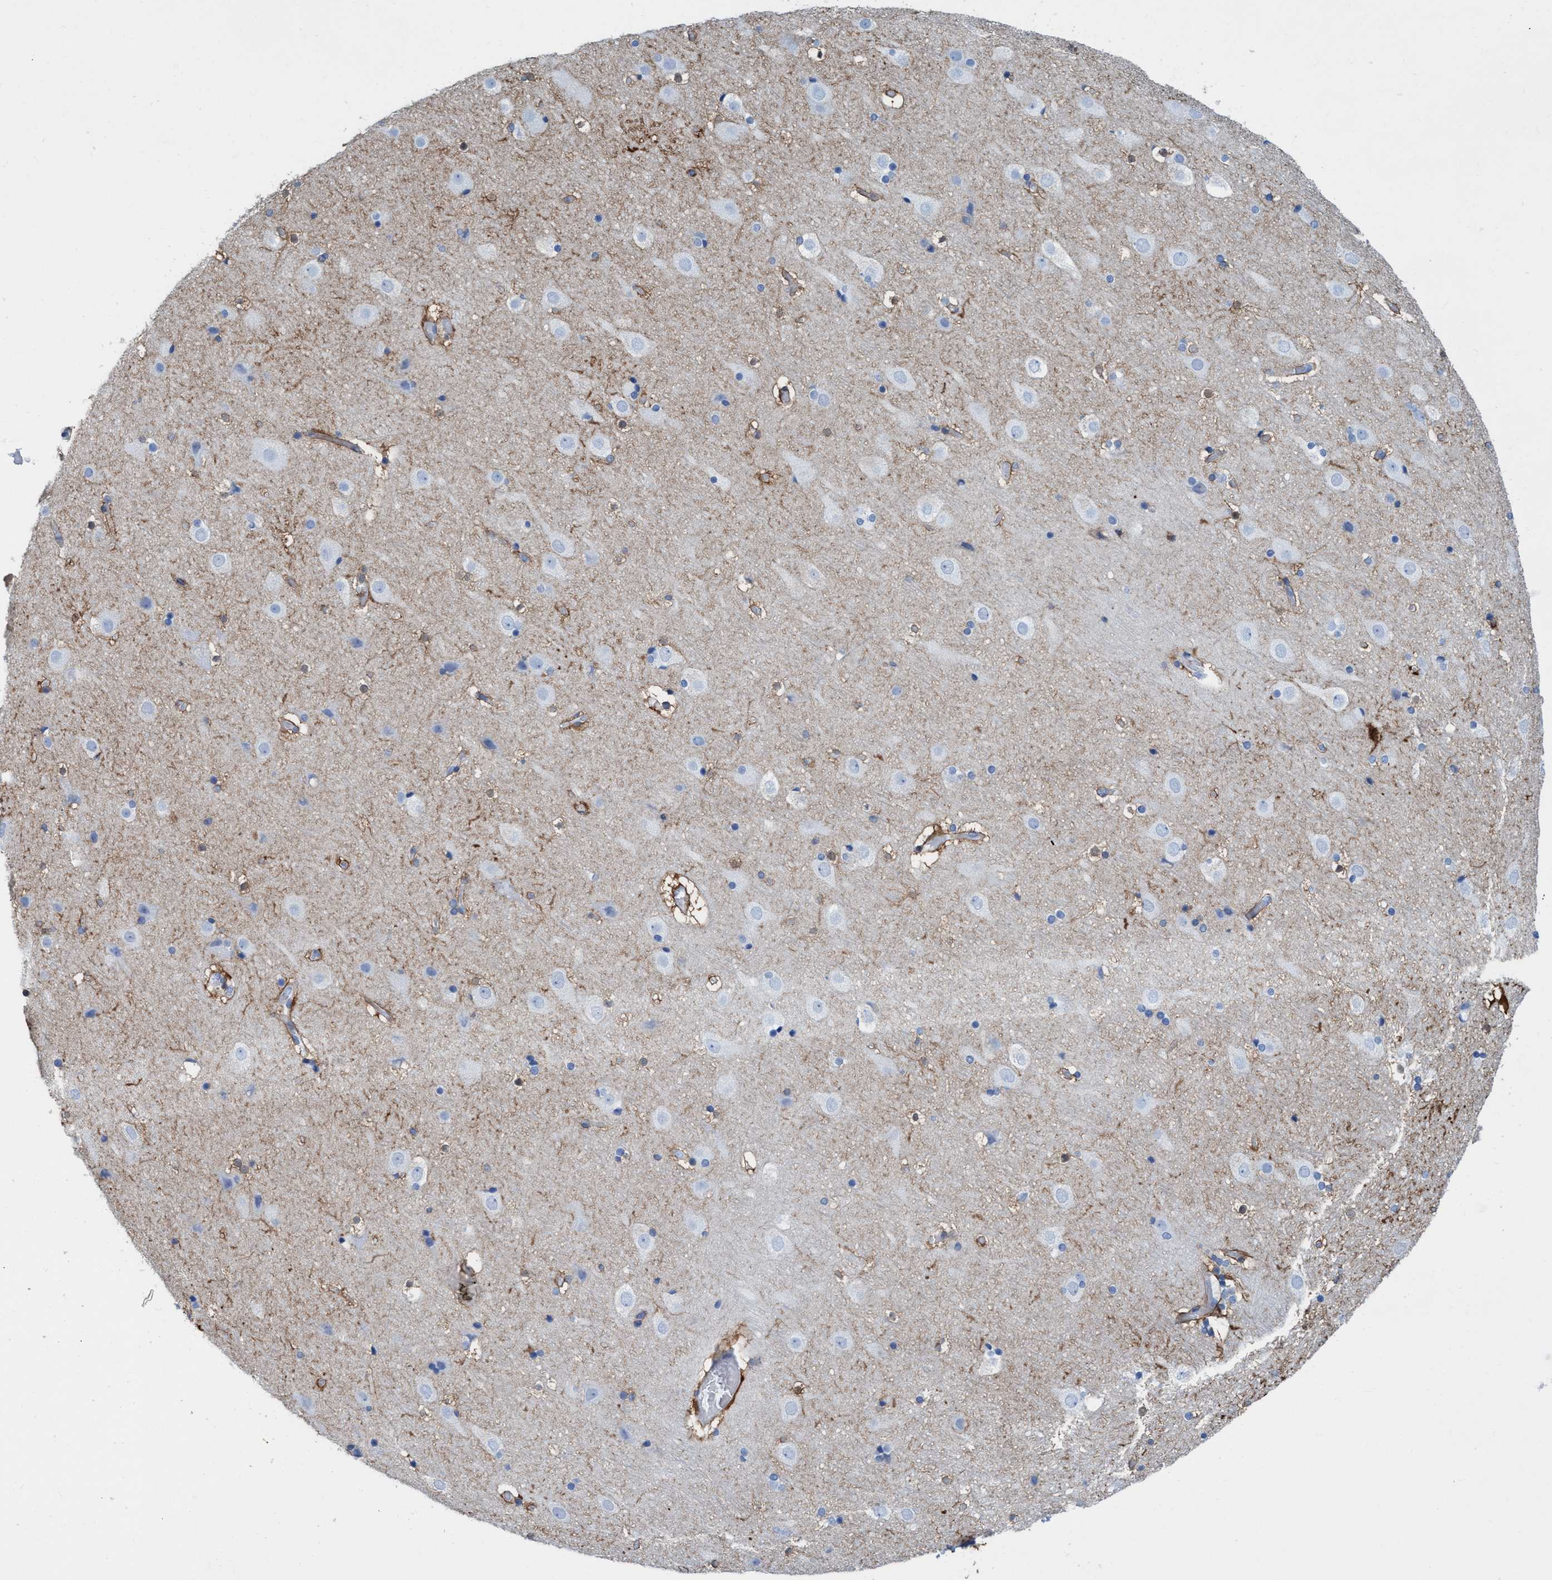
{"staining": {"intensity": "moderate", "quantity": ">75%", "location": "cytoplasmic/membranous"}, "tissue": "cerebral cortex", "cell_type": "Endothelial cells", "image_type": "normal", "snomed": [{"axis": "morphology", "description": "Normal tissue, NOS"}, {"axis": "topography", "description": "Cerebral cortex"}], "caption": "Human cerebral cortex stained with a brown dye reveals moderate cytoplasmic/membranous positive staining in approximately >75% of endothelial cells.", "gene": "EZR", "patient": {"sex": "male", "age": 57}}